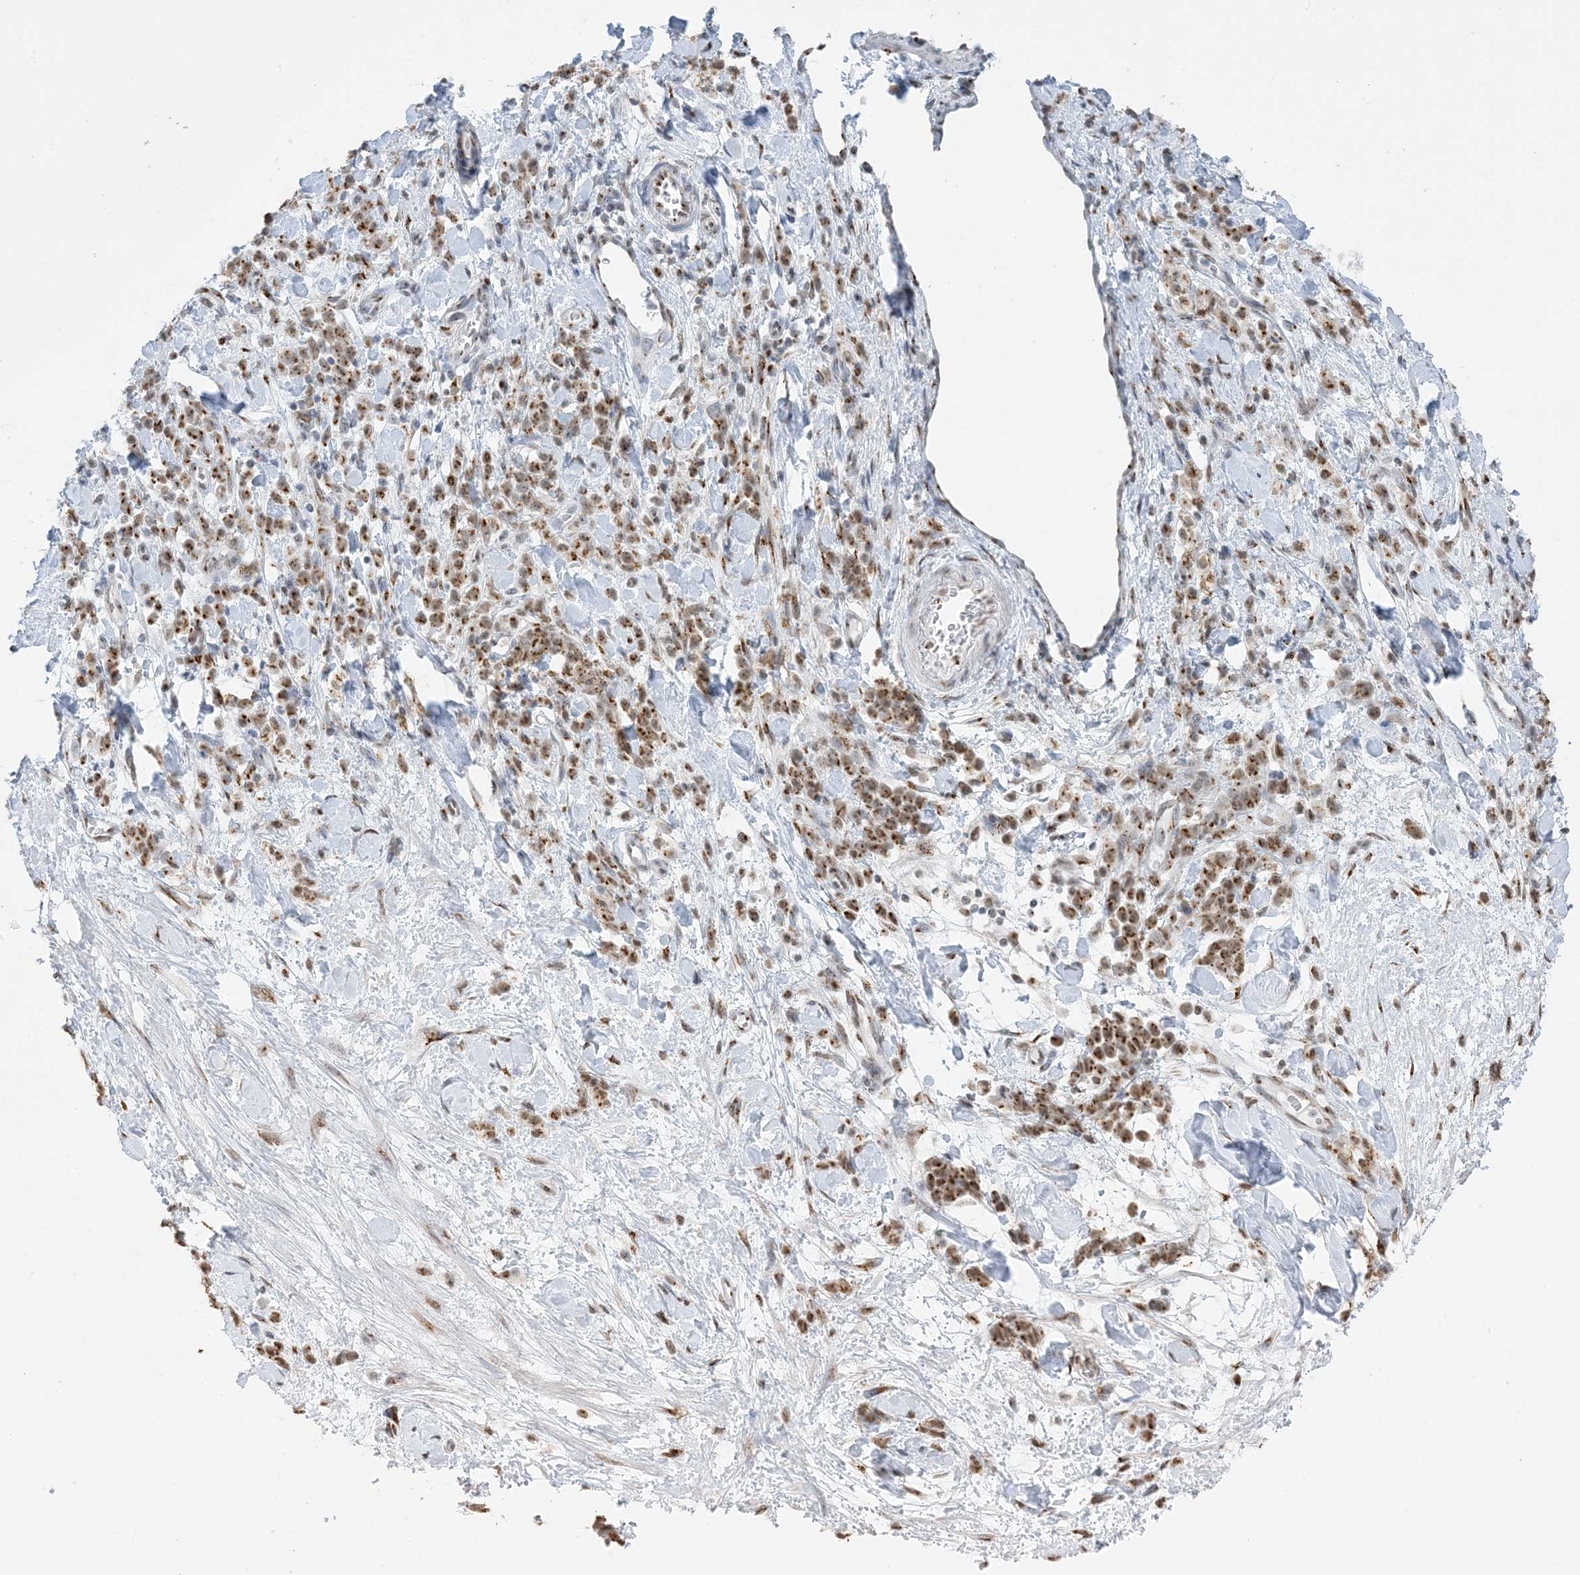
{"staining": {"intensity": "moderate", "quantity": ">75%", "location": "cytoplasmic/membranous,nuclear"}, "tissue": "stomach cancer", "cell_type": "Tumor cells", "image_type": "cancer", "snomed": [{"axis": "morphology", "description": "Normal tissue, NOS"}, {"axis": "morphology", "description": "Adenocarcinoma, NOS"}, {"axis": "topography", "description": "Stomach"}], "caption": "High-power microscopy captured an immunohistochemistry micrograph of stomach cancer (adenocarcinoma), revealing moderate cytoplasmic/membranous and nuclear expression in approximately >75% of tumor cells.", "gene": "GPR107", "patient": {"sex": "male", "age": 82}}